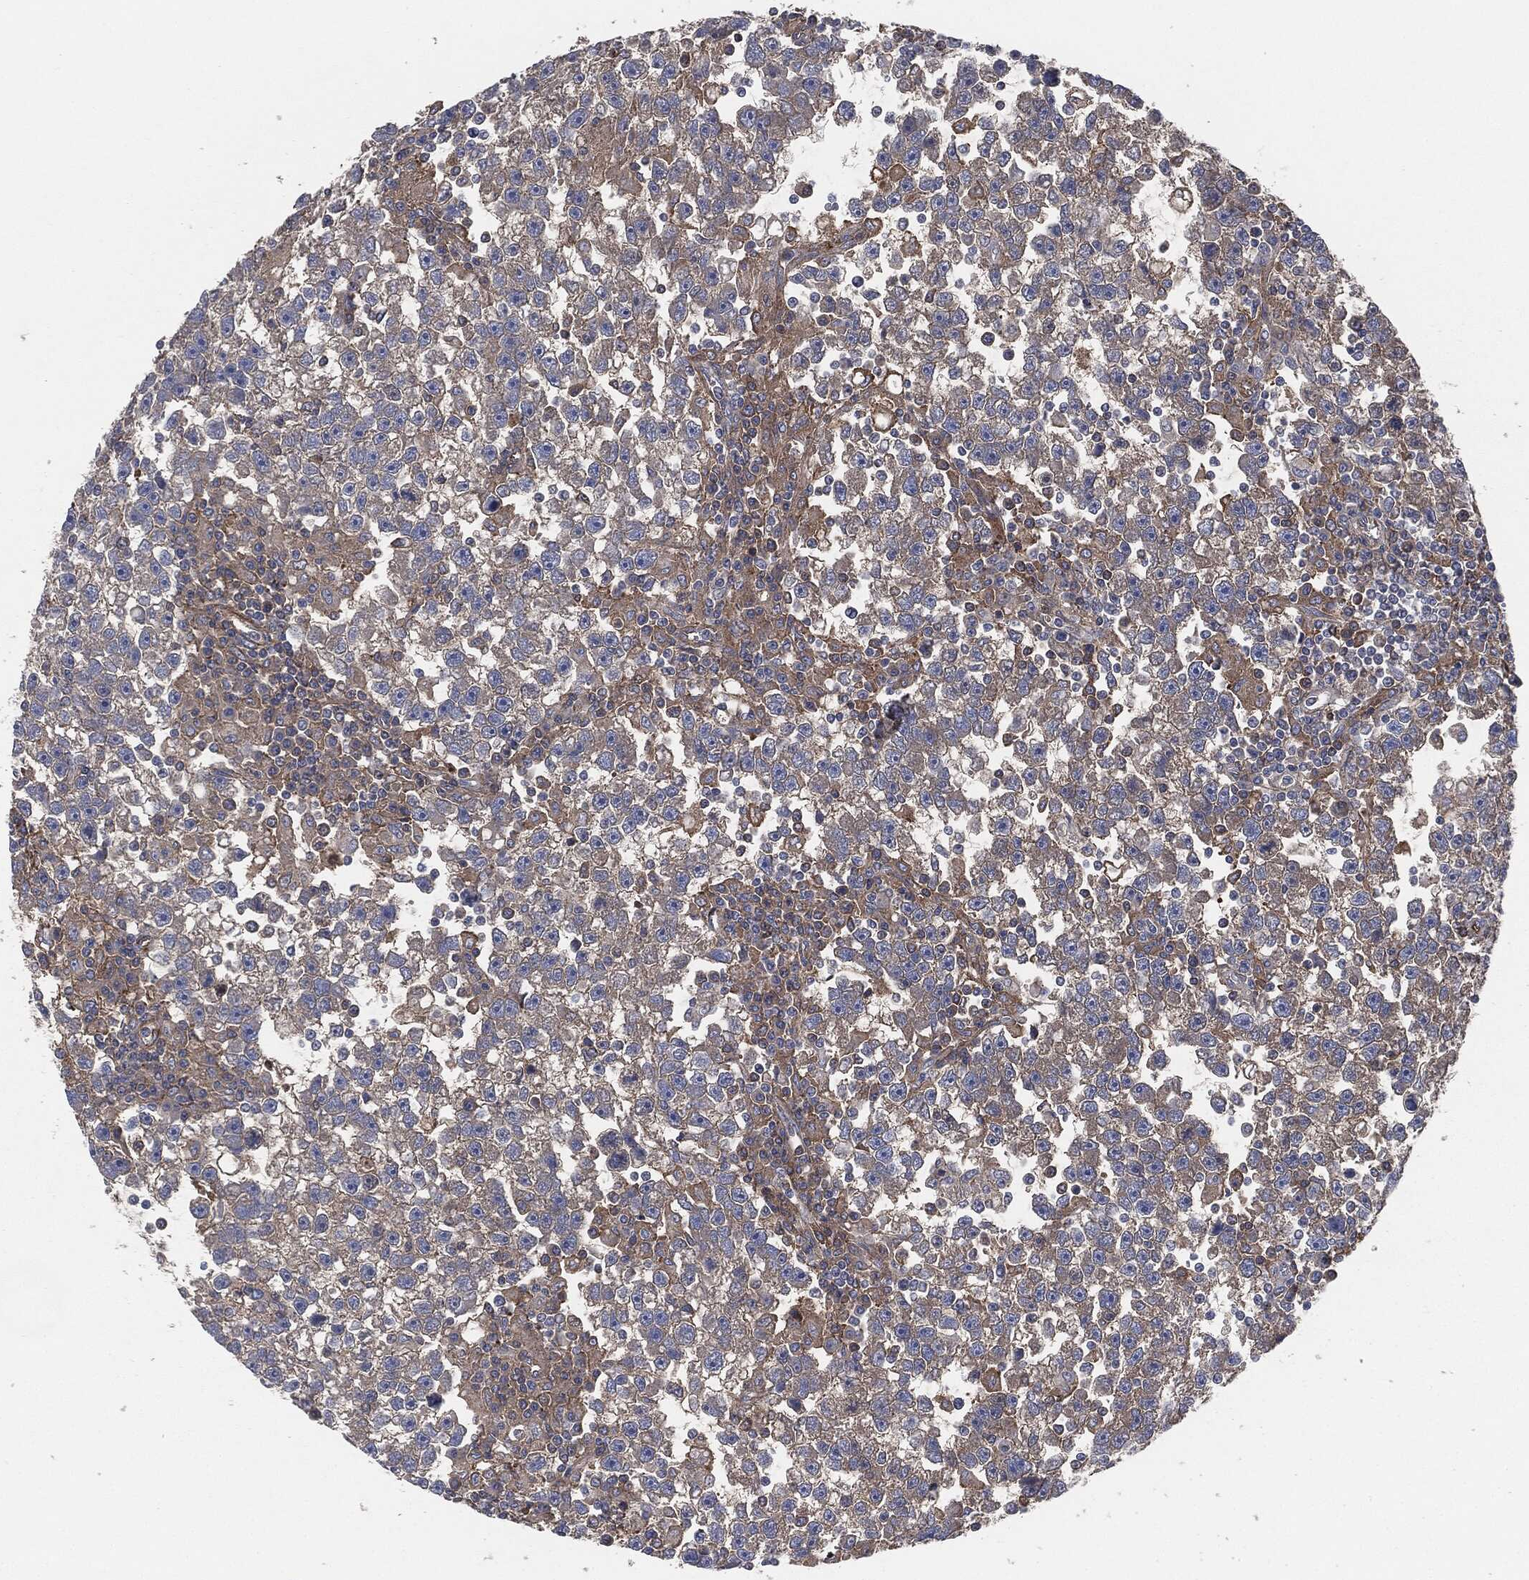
{"staining": {"intensity": "weak", "quantity": "25%-75%", "location": "cytoplasmic/membranous"}, "tissue": "testis cancer", "cell_type": "Tumor cells", "image_type": "cancer", "snomed": [{"axis": "morphology", "description": "Seminoma, NOS"}, {"axis": "topography", "description": "Testis"}], "caption": "Weak cytoplasmic/membranous positivity for a protein is identified in about 25%-75% of tumor cells of seminoma (testis) using immunohistochemistry.", "gene": "APOB", "patient": {"sex": "male", "age": 47}}